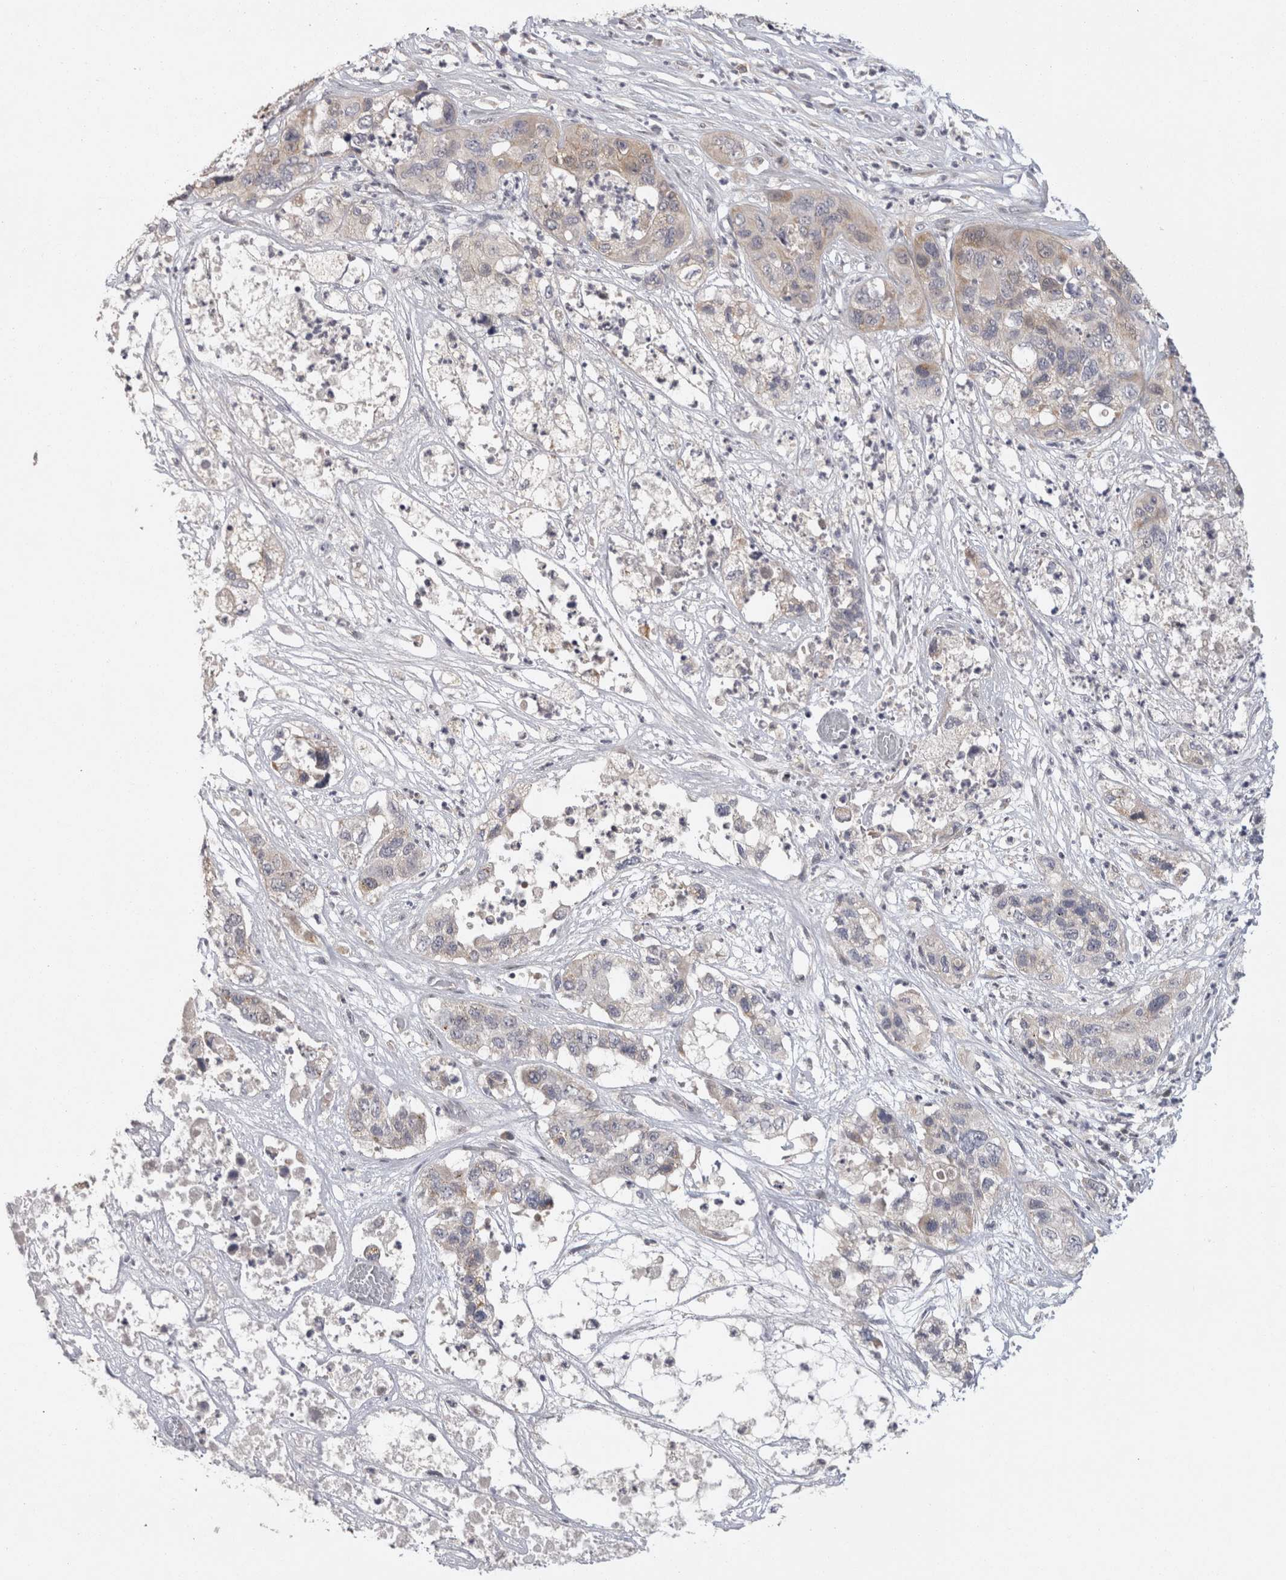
{"staining": {"intensity": "weak", "quantity": ">75%", "location": "cytoplasmic/membranous"}, "tissue": "pancreatic cancer", "cell_type": "Tumor cells", "image_type": "cancer", "snomed": [{"axis": "morphology", "description": "Adenocarcinoma, NOS"}, {"axis": "topography", "description": "Pancreas"}], "caption": "Immunohistochemical staining of human pancreatic adenocarcinoma displays low levels of weak cytoplasmic/membranous expression in approximately >75% of tumor cells.", "gene": "ACAT2", "patient": {"sex": "female", "age": 78}}